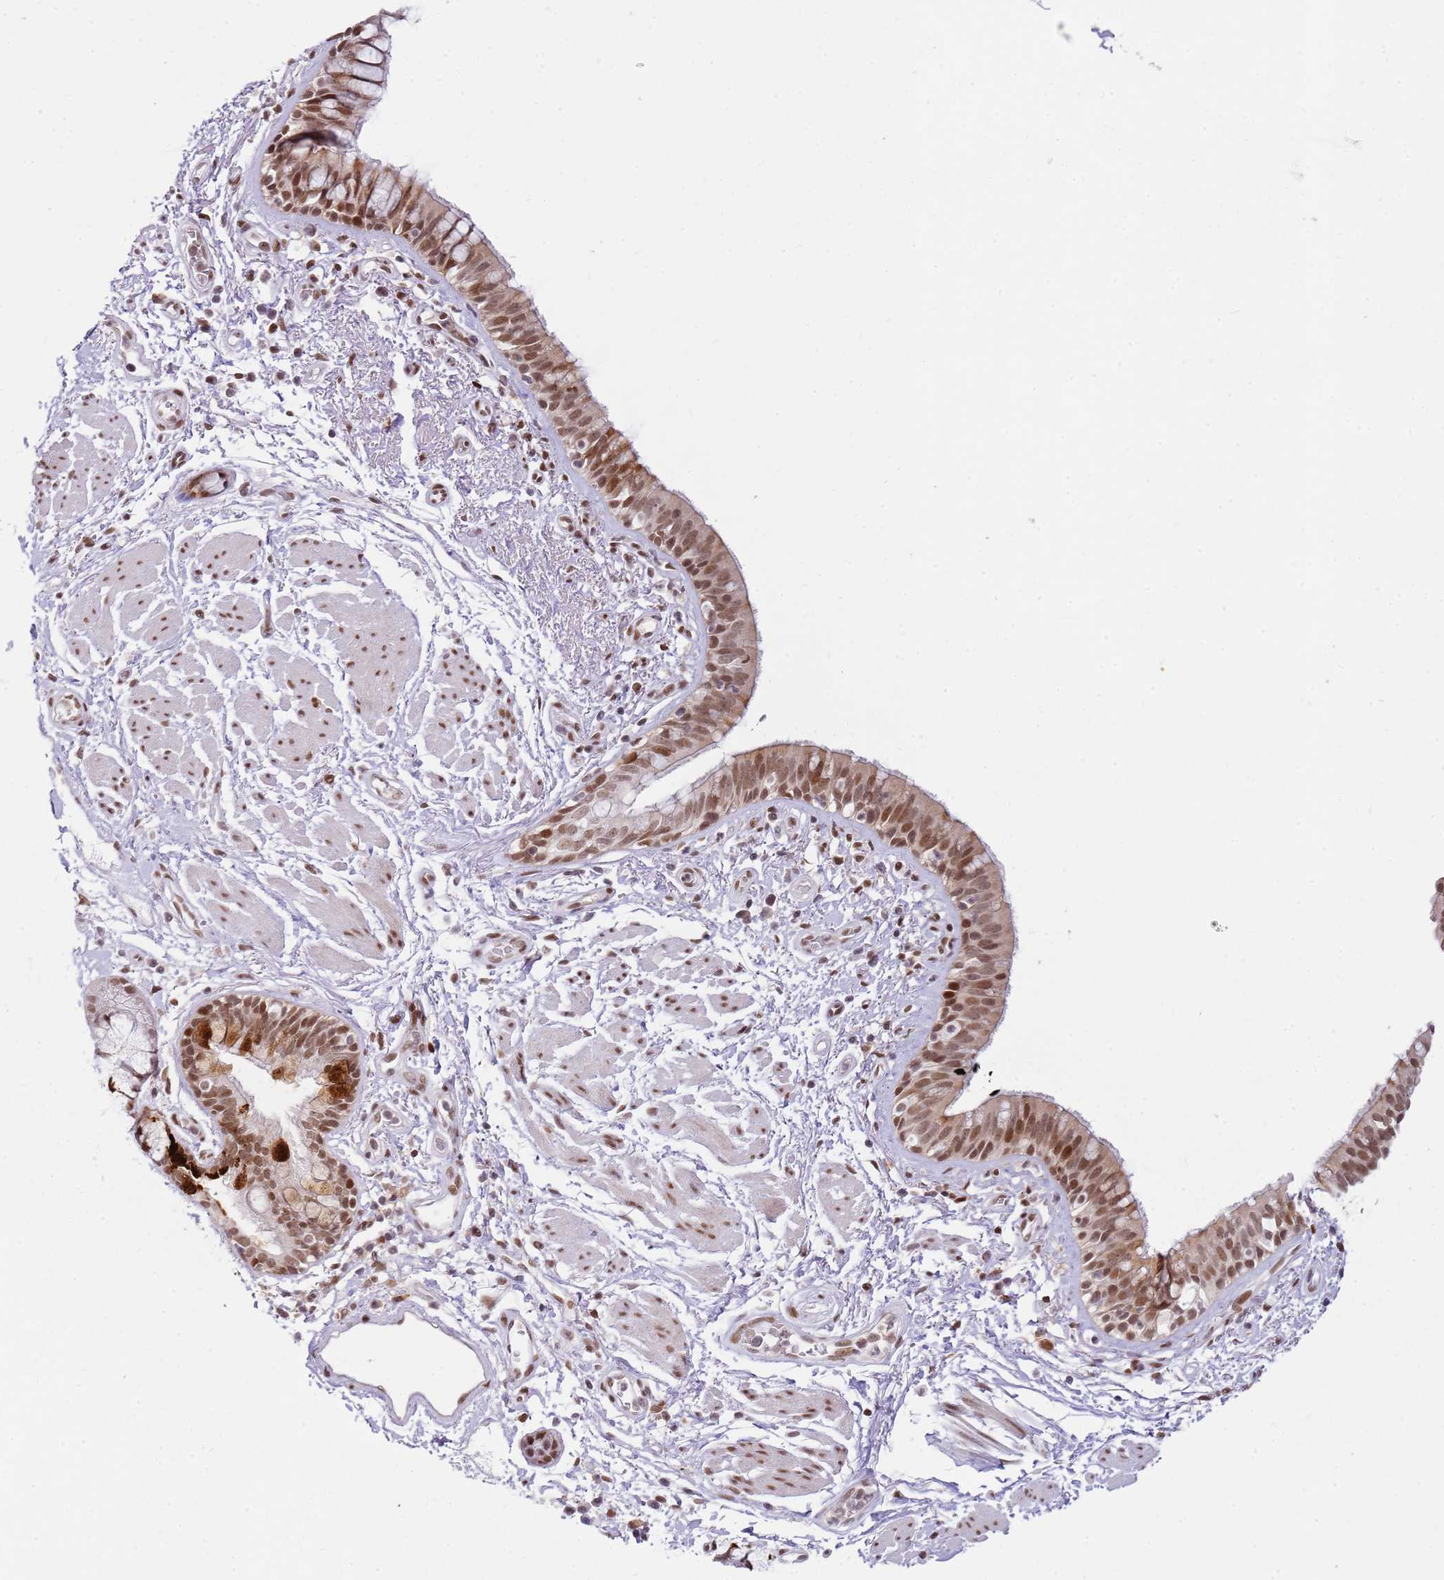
{"staining": {"intensity": "moderate", "quantity": ">75%", "location": "nuclear"}, "tissue": "bronchus", "cell_type": "Respiratory epithelial cells", "image_type": "normal", "snomed": [{"axis": "morphology", "description": "Normal tissue, NOS"}, {"axis": "morphology", "description": "Neoplasm, uncertain whether benign or malignant"}, {"axis": "topography", "description": "Bronchus"}, {"axis": "topography", "description": "Lung"}], "caption": "Respiratory epithelial cells display medium levels of moderate nuclear staining in approximately >75% of cells in unremarkable bronchus.", "gene": "PHC2", "patient": {"sex": "male", "age": 55}}